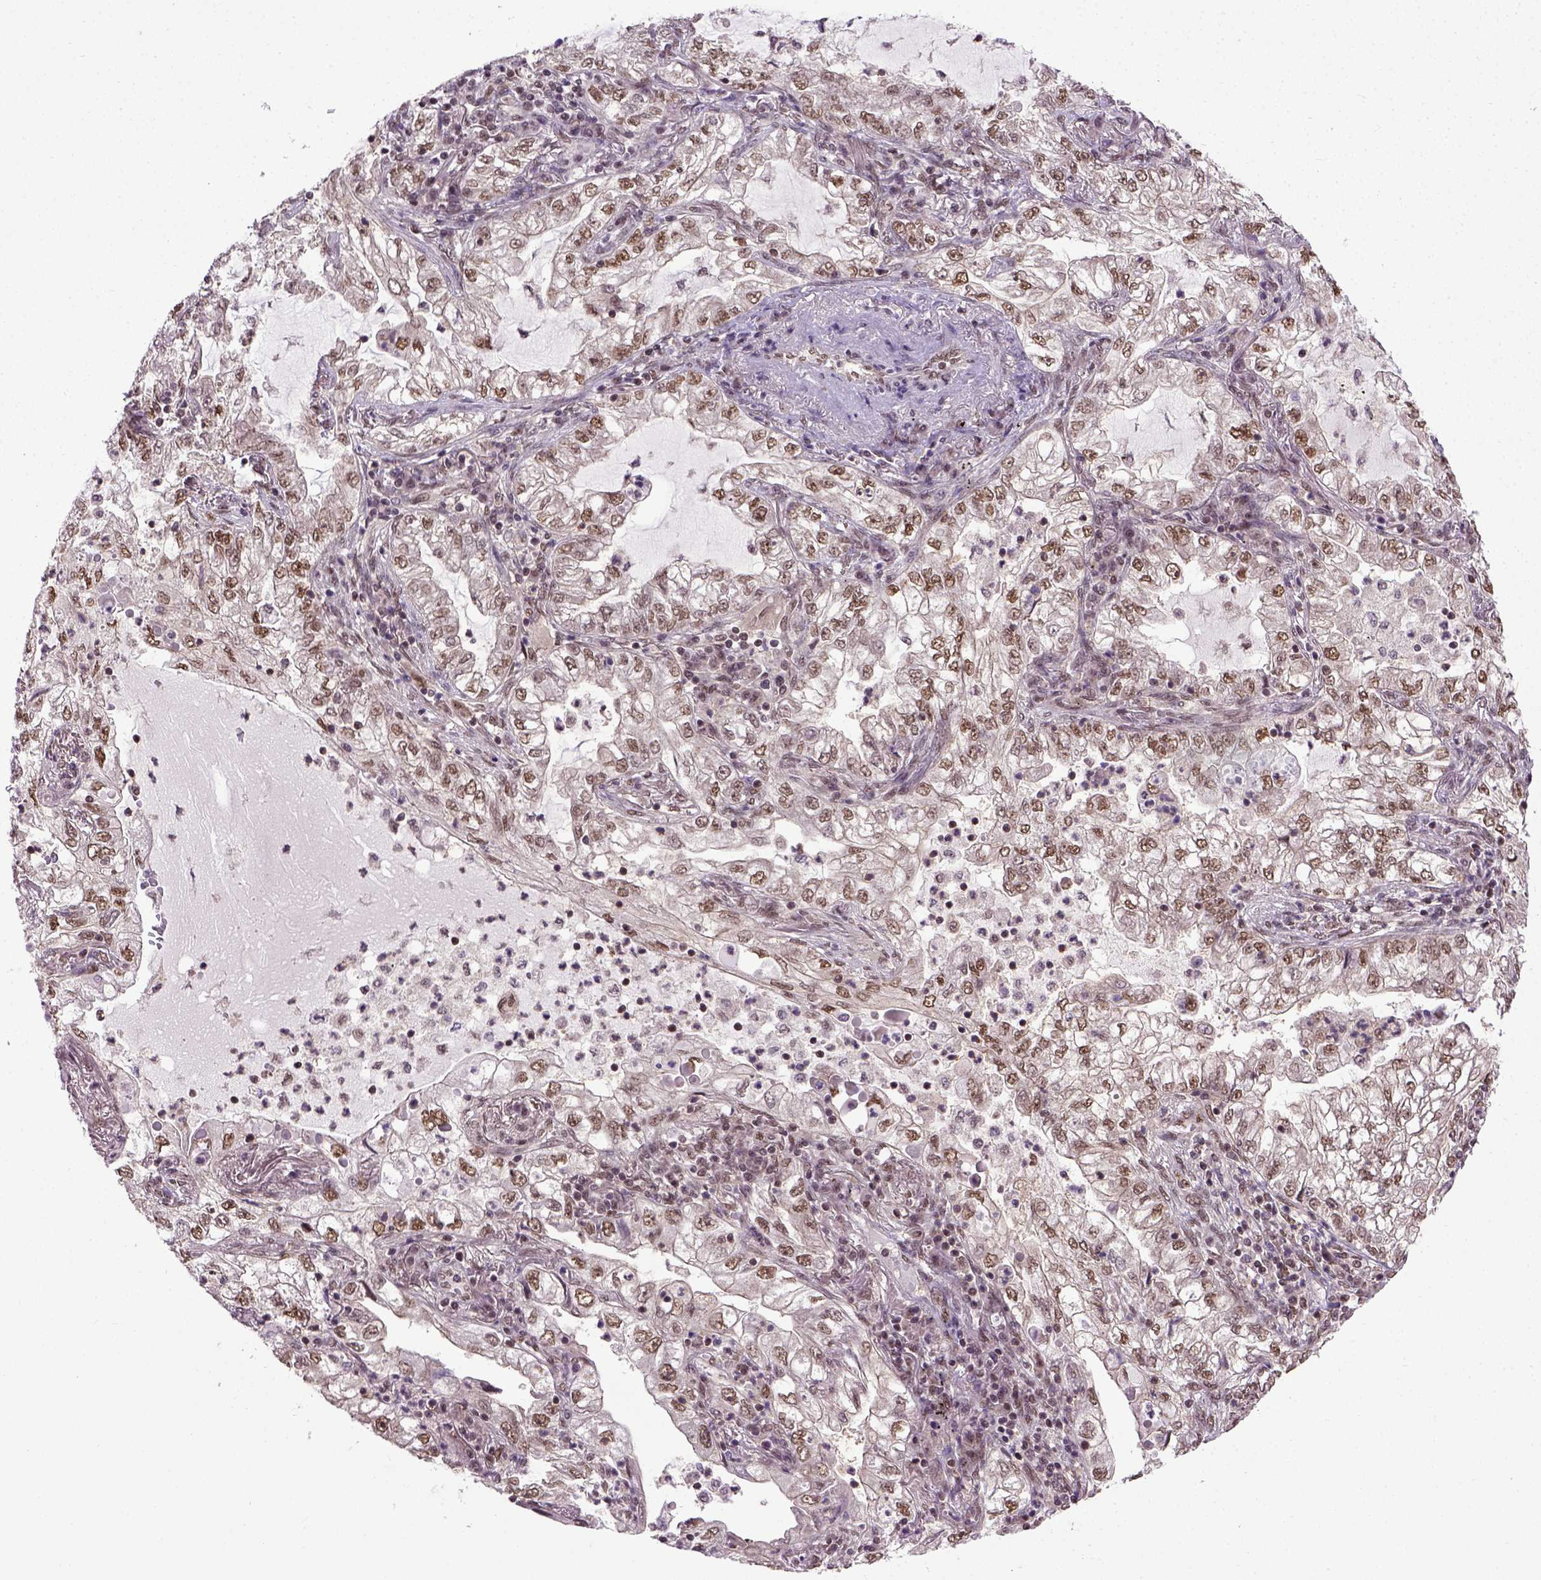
{"staining": {"intensity": "moderate", "quantity": ">75%", "location": "nuclear"}, "tissue": "lung cancer", "cell_type": "Tumor cells", "image_type": "cancer", "snomed": [{"axis": "morphology", "description": "Adenocarcinoma, NOS"}, {"axis": "topography", "description": "Lung"}], "caption": "Immunohistochemistry of human lung adenocarcinoma demonstrates medium levels of moderate nuclear expression in about >75% of tumor cells. (brown staining indicates protein expression, while blue staining denotes nuclei).", "gene": "UBA3", "patient": {"sex": "female", "age": 73}}